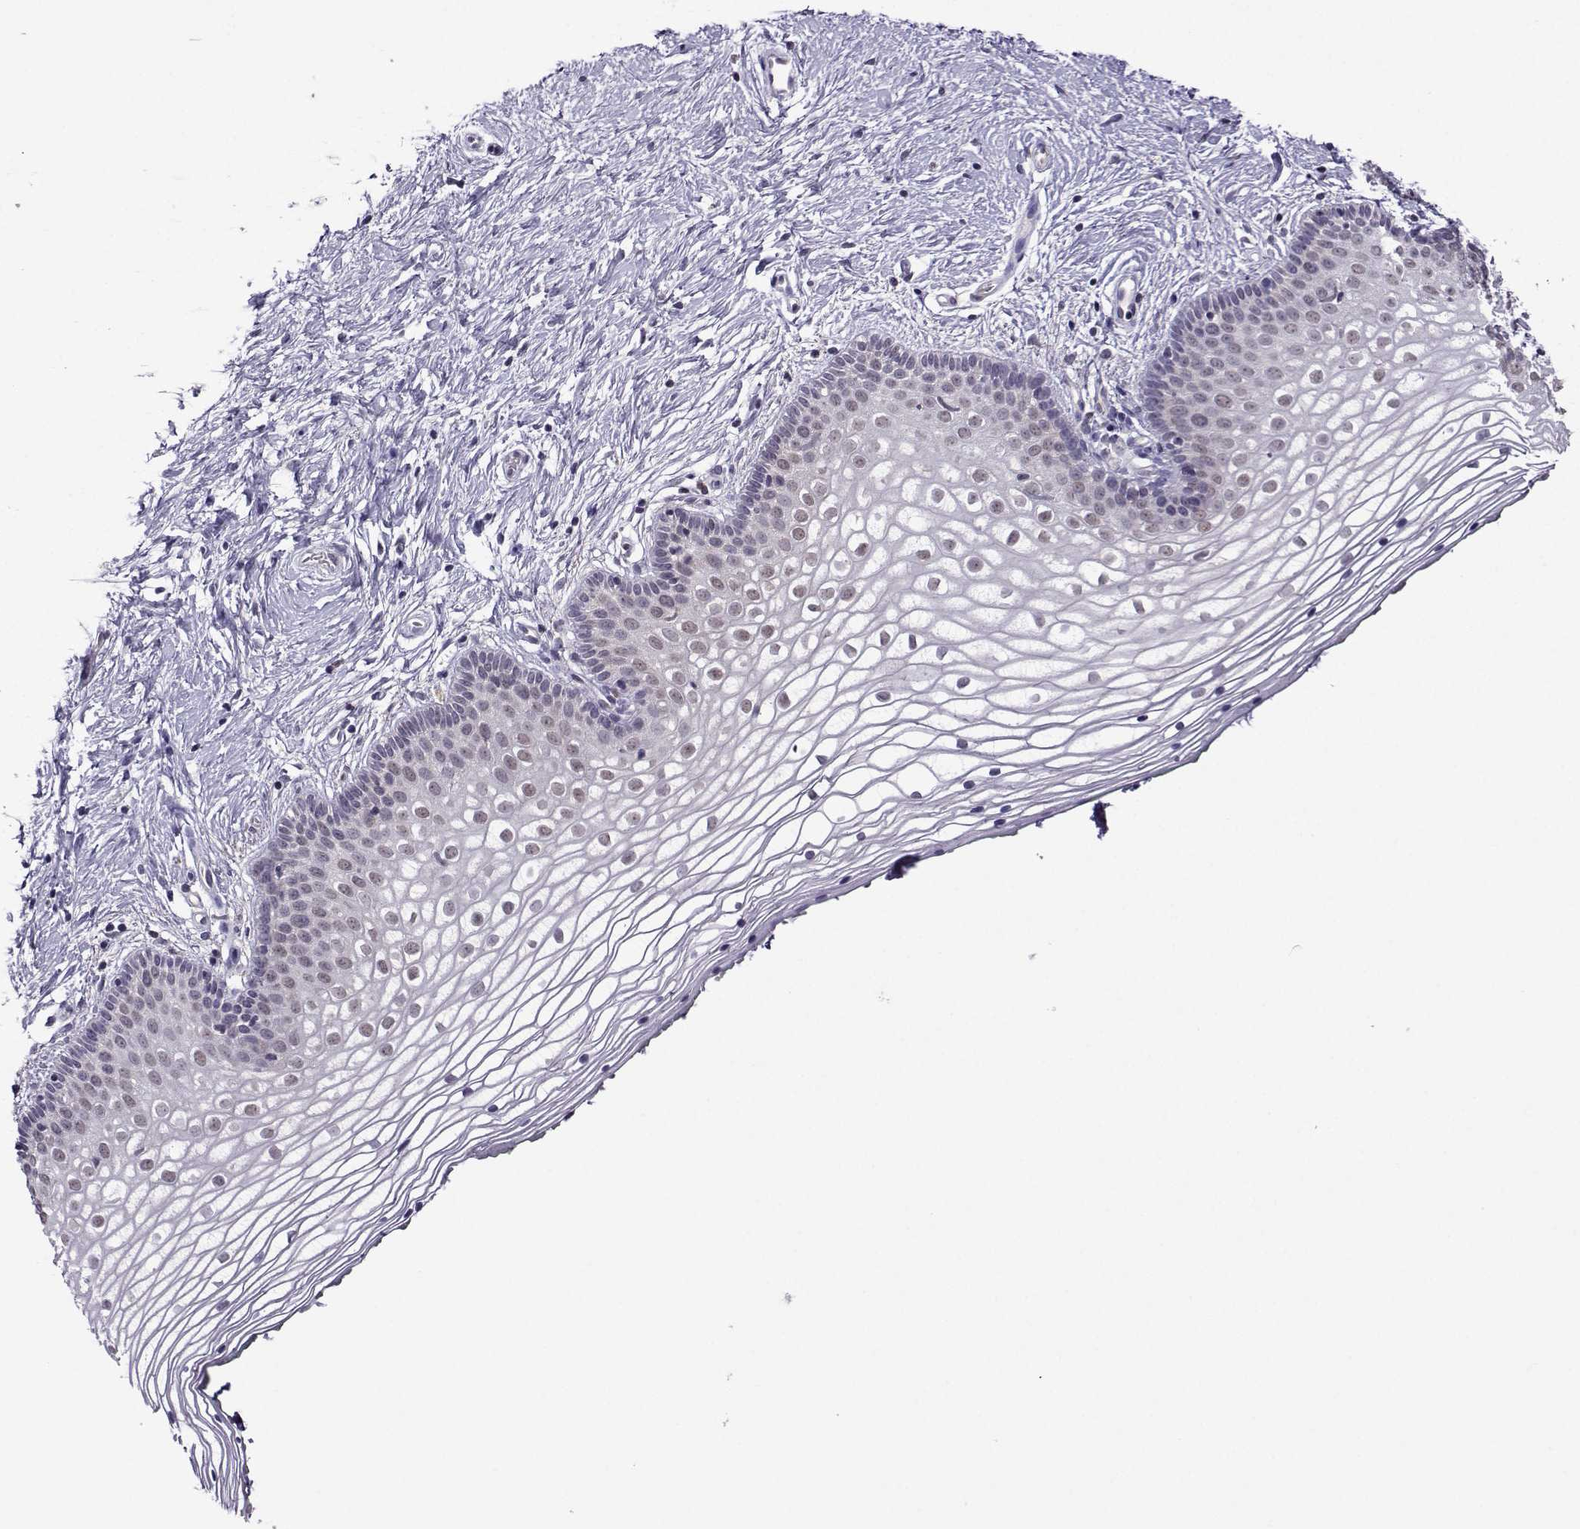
{"staining": {"intensity": "weak", "quantity": "25%-75%", "location": "cytoplasmic/membranous,nuclear"}, "tissue": "vagina", "cell_type": "Squamous epithelial cells", "image_type": "normal", "snomed": [{"axis": "morphology", "description": "Normal tissue, NOS"}, {"axis": "topography", "description": "Vagina"}], "caption": "Protein expression analysis of benign vagina reveals weak cytoplasmic/membranous,nuclear staining in approximately 25%-75% of squamous epithelial cells.", "gene": "DDX20", "patient": {"sex": "female", "age": 36}}